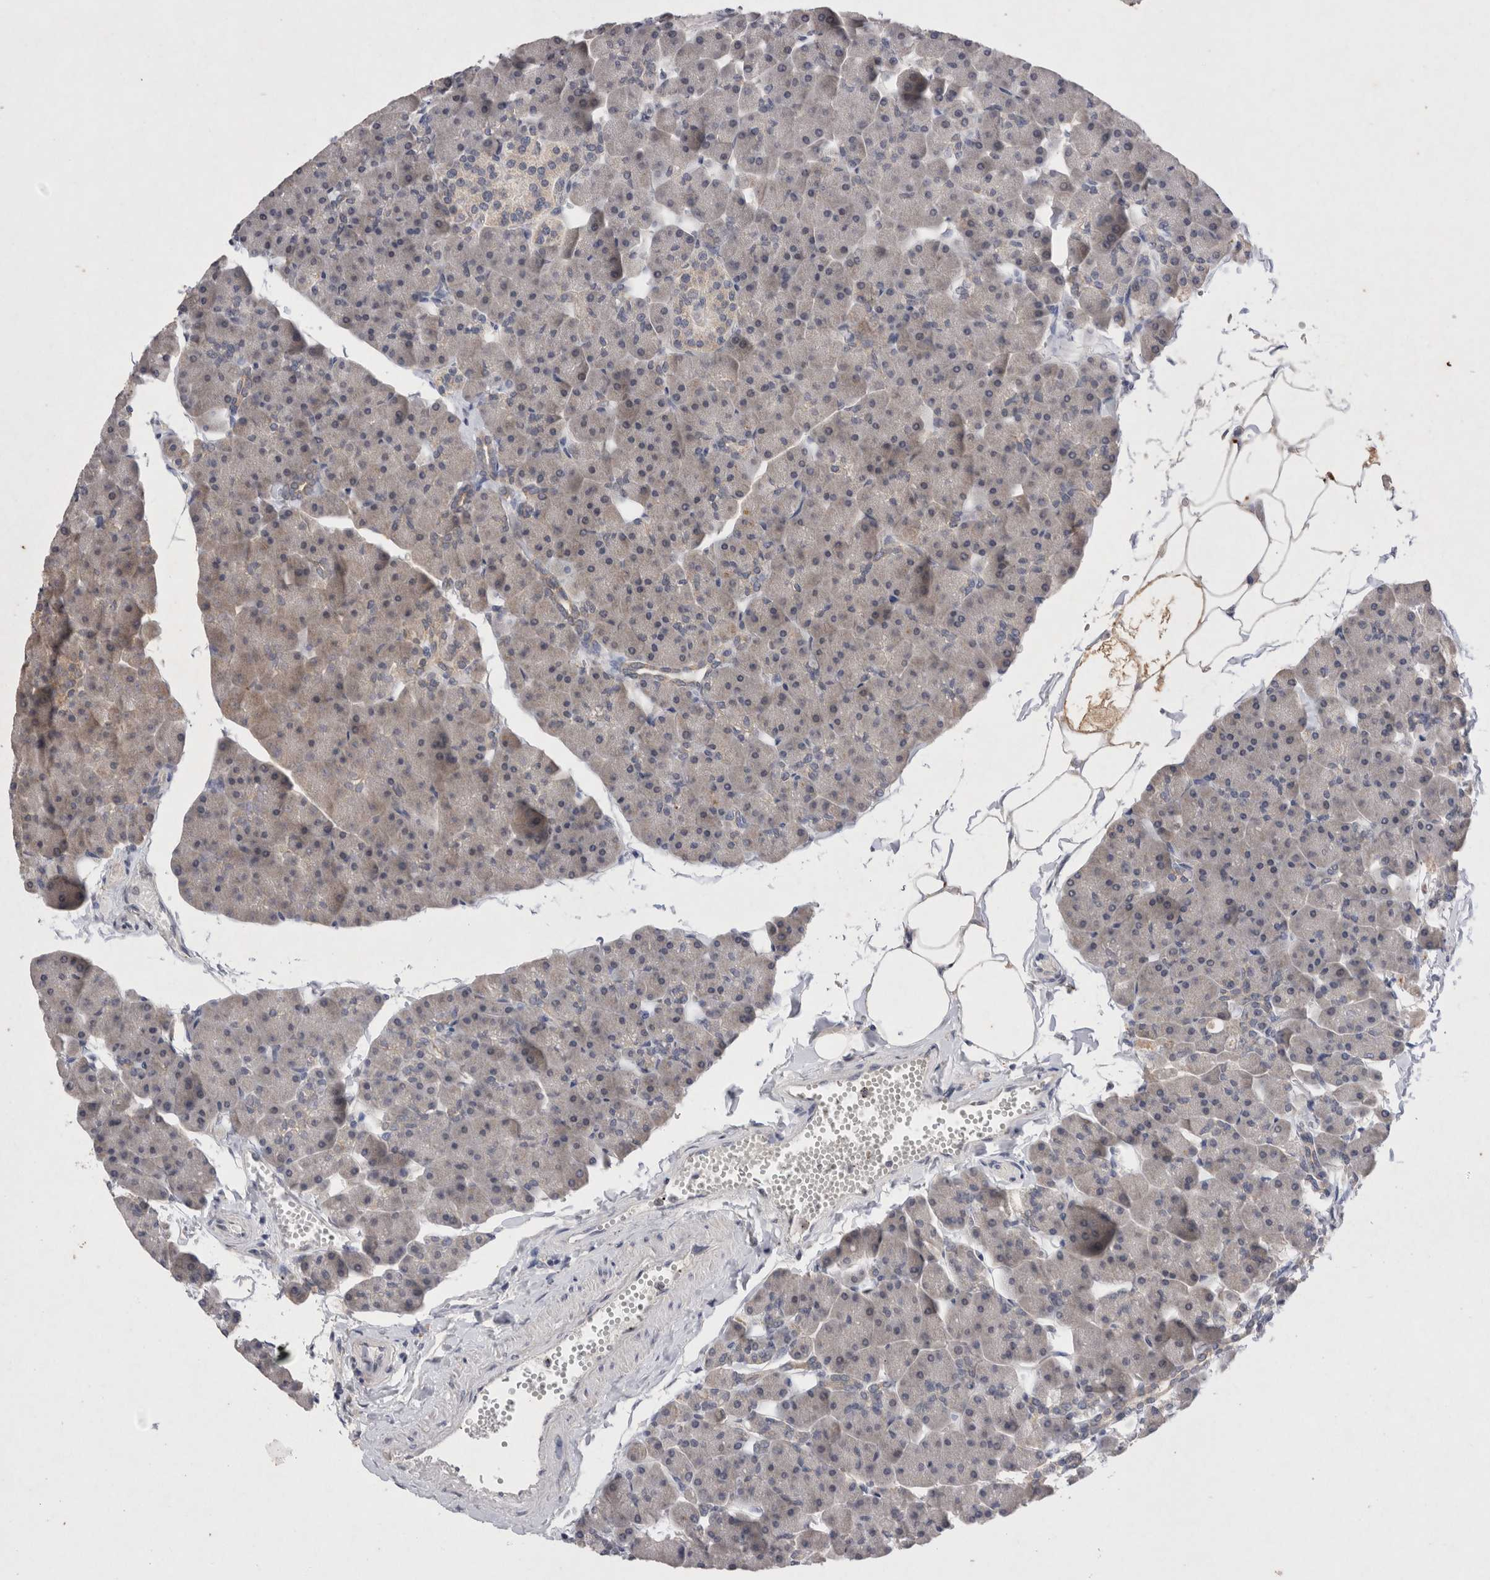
{"staining": {"intensity": "weak", "quantity": "<25%", "location": "cytoplasmic/membranous"}, "tissue": "pancreas", "cell_type": "Exocrine glandular cells", "image_type": "normal", "snomed": [{"axis": "morphology", "description": "Normal tissue, NOS"}, {"axis": "topography", "description": "Pancreas"}], "caption": "DAB (3,3'-diaminobenzidine) immunohistochemical staining of normal human pancreas reveals no significant staining in exocrine glandular cells. (Brightfield microscopy of DAB (3,3'-diaminobenzidine) IHC at high magnification).", "gene": "RASSF3", "patient": {"sex": "male", "age": 35}}